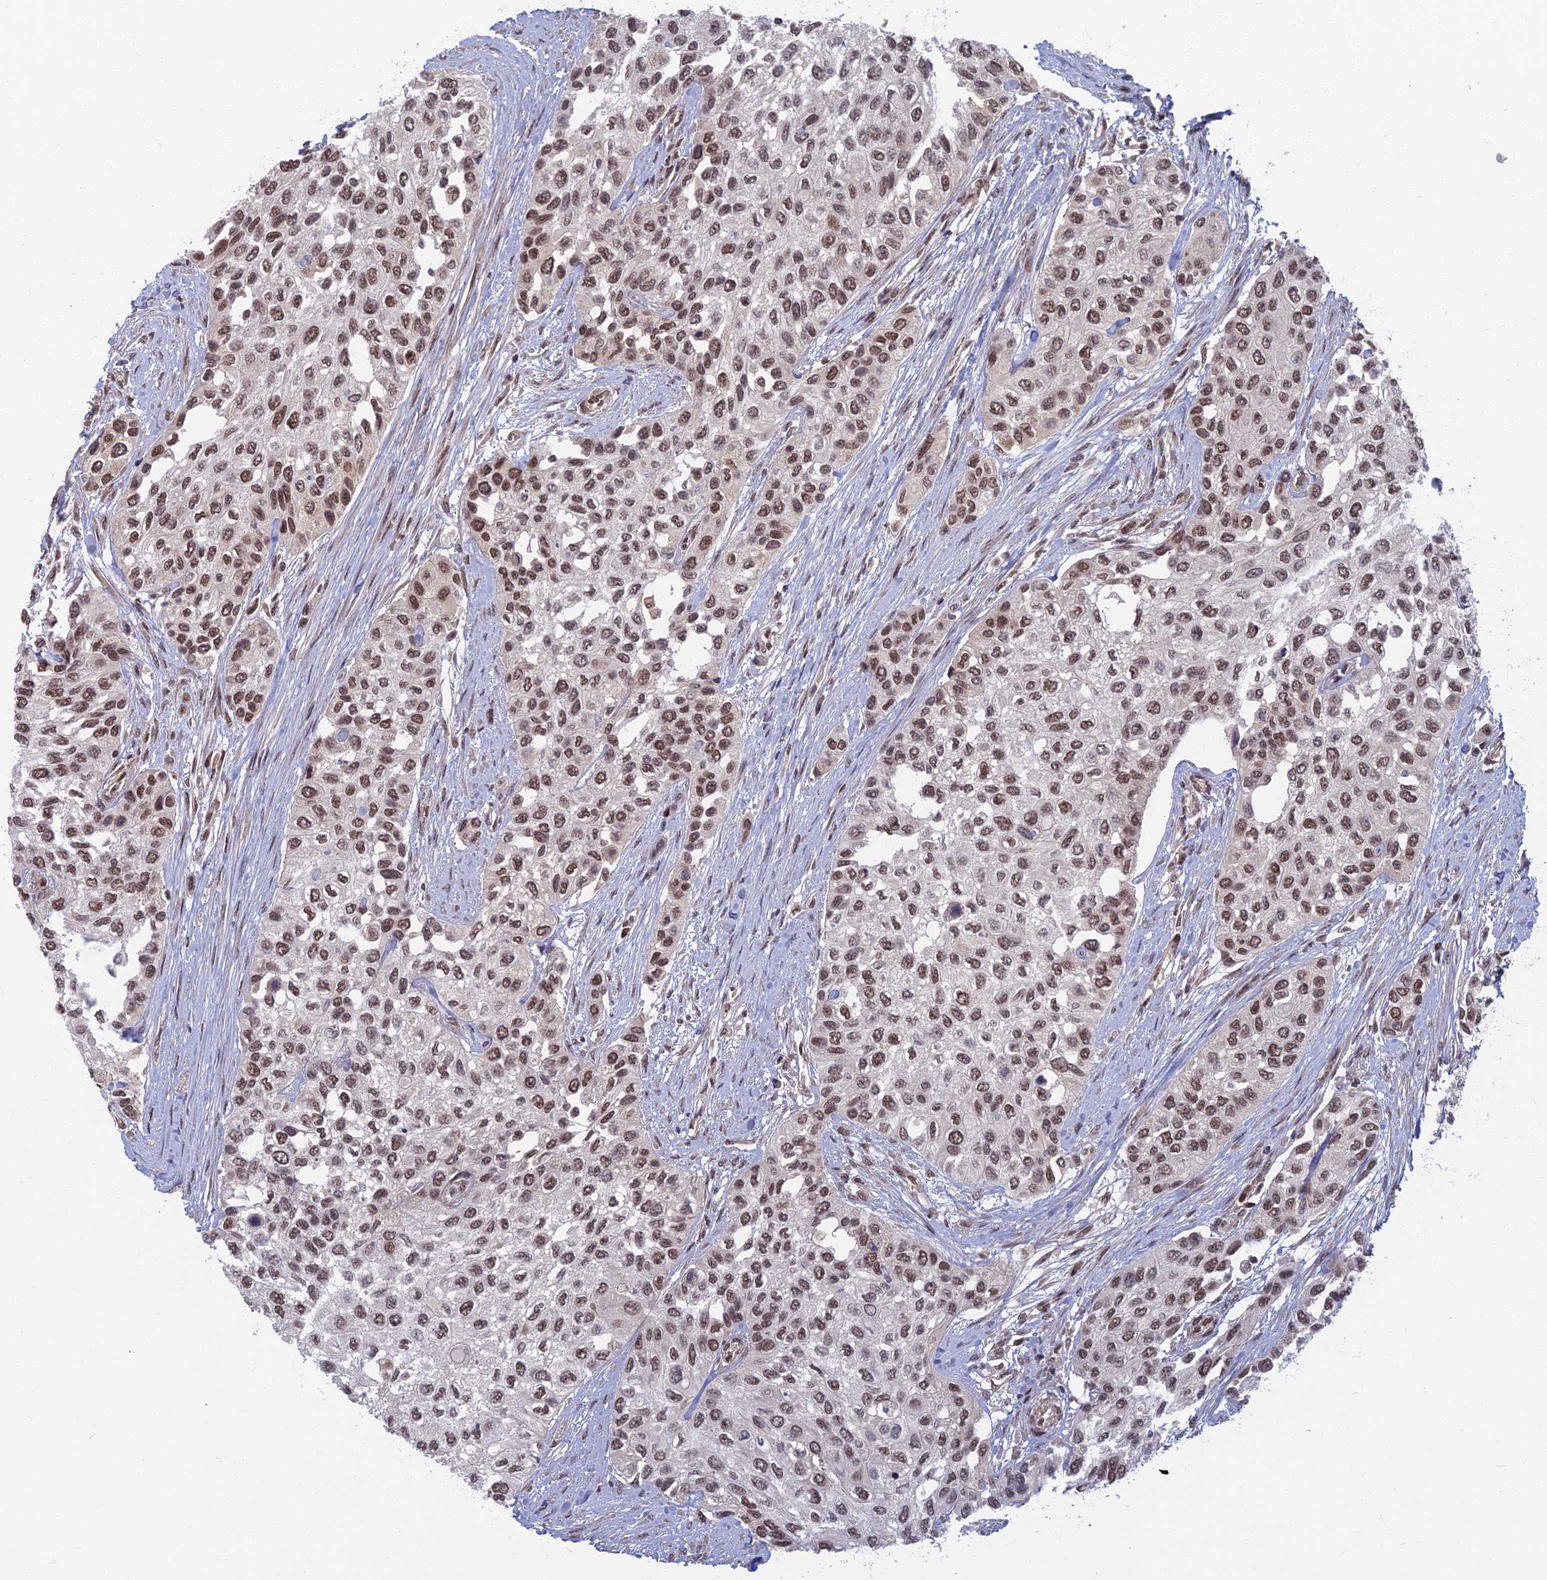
{"staining": {"intensity": "strong", "quantity": ">75%", "location": "nuclear"}, "tissue": "urothelial cancer", "cell_type": "Tumor cells", "image_type": "cancer", "snomed": [{"axis": "morphology", "description": "Normal tissue, NOS"}, {"axis": "morphology", "description": "Urothelial carcinoma, High grade"}, {"axis": "topography", "description": "Vascular tissue"}, {"axis": "topography", "description": "Urinary bladder"}], "caption": "Immunohistochemical staining of high-grade urothelial carcinoma shows strong nuclear protein positivity in about >75% of tumor cells.", "gene": "TCEA2", "patient": {"sex": "female", "age": 56}}